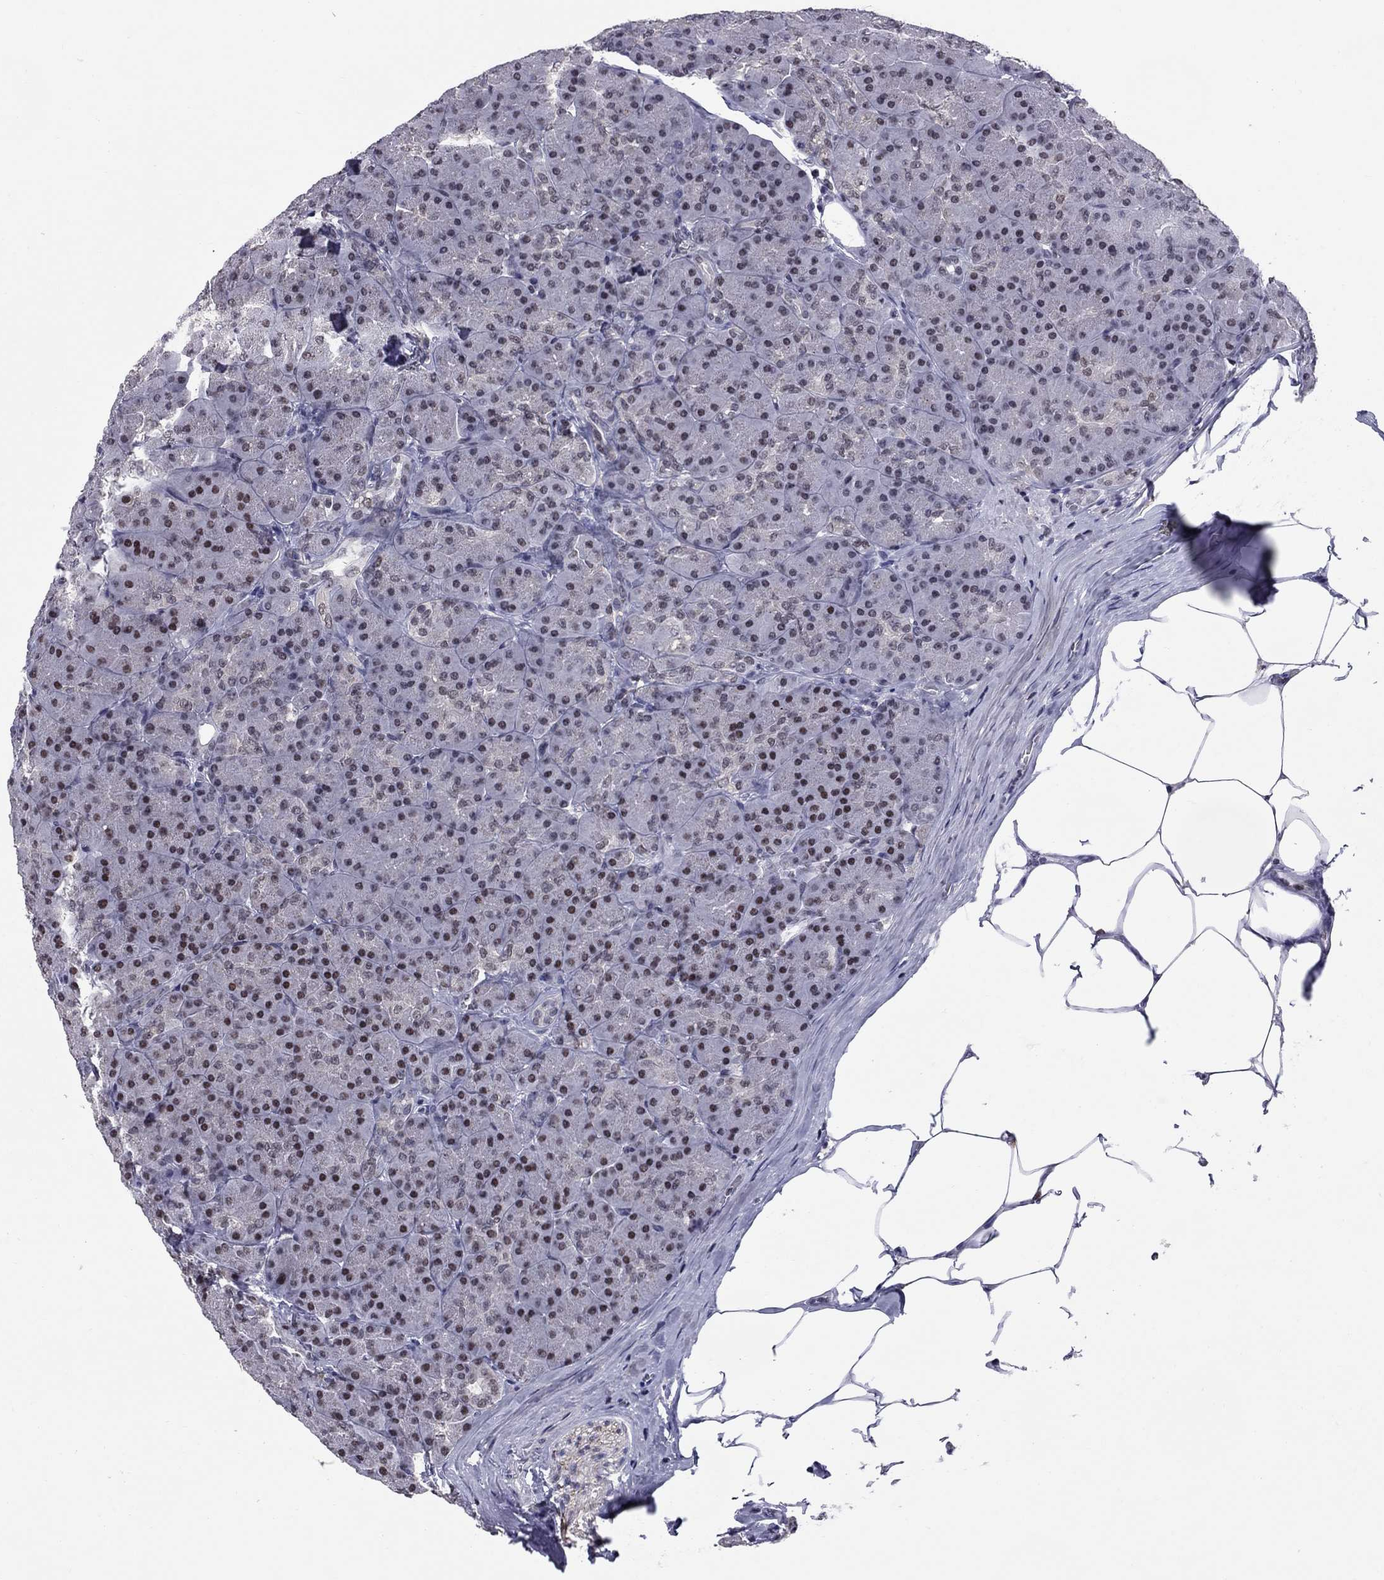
{"staining": {"intensity": "moderate", "quantity": "<25%", "location": "nuclear"}, "tissue": "pancreas", "cell_type": "Exocrine glandular cells", "image_type": "normal", "snomed": [{"axis": "morphology", "description": "Normal tissue, NOS"}, {"axis": "topography", "description": "Pancreas"}], "caption": "This photomicrograph exhibits normal pancreas stained with immunohistochemistry (IHC) to label a protein in brown. The nuclear of exocrine glandular cells show moderate positivity for the protein. Nuclei are counter-stained blue.", "gene": "TAF9", "patient": {"sex": "male", "age": 57}}